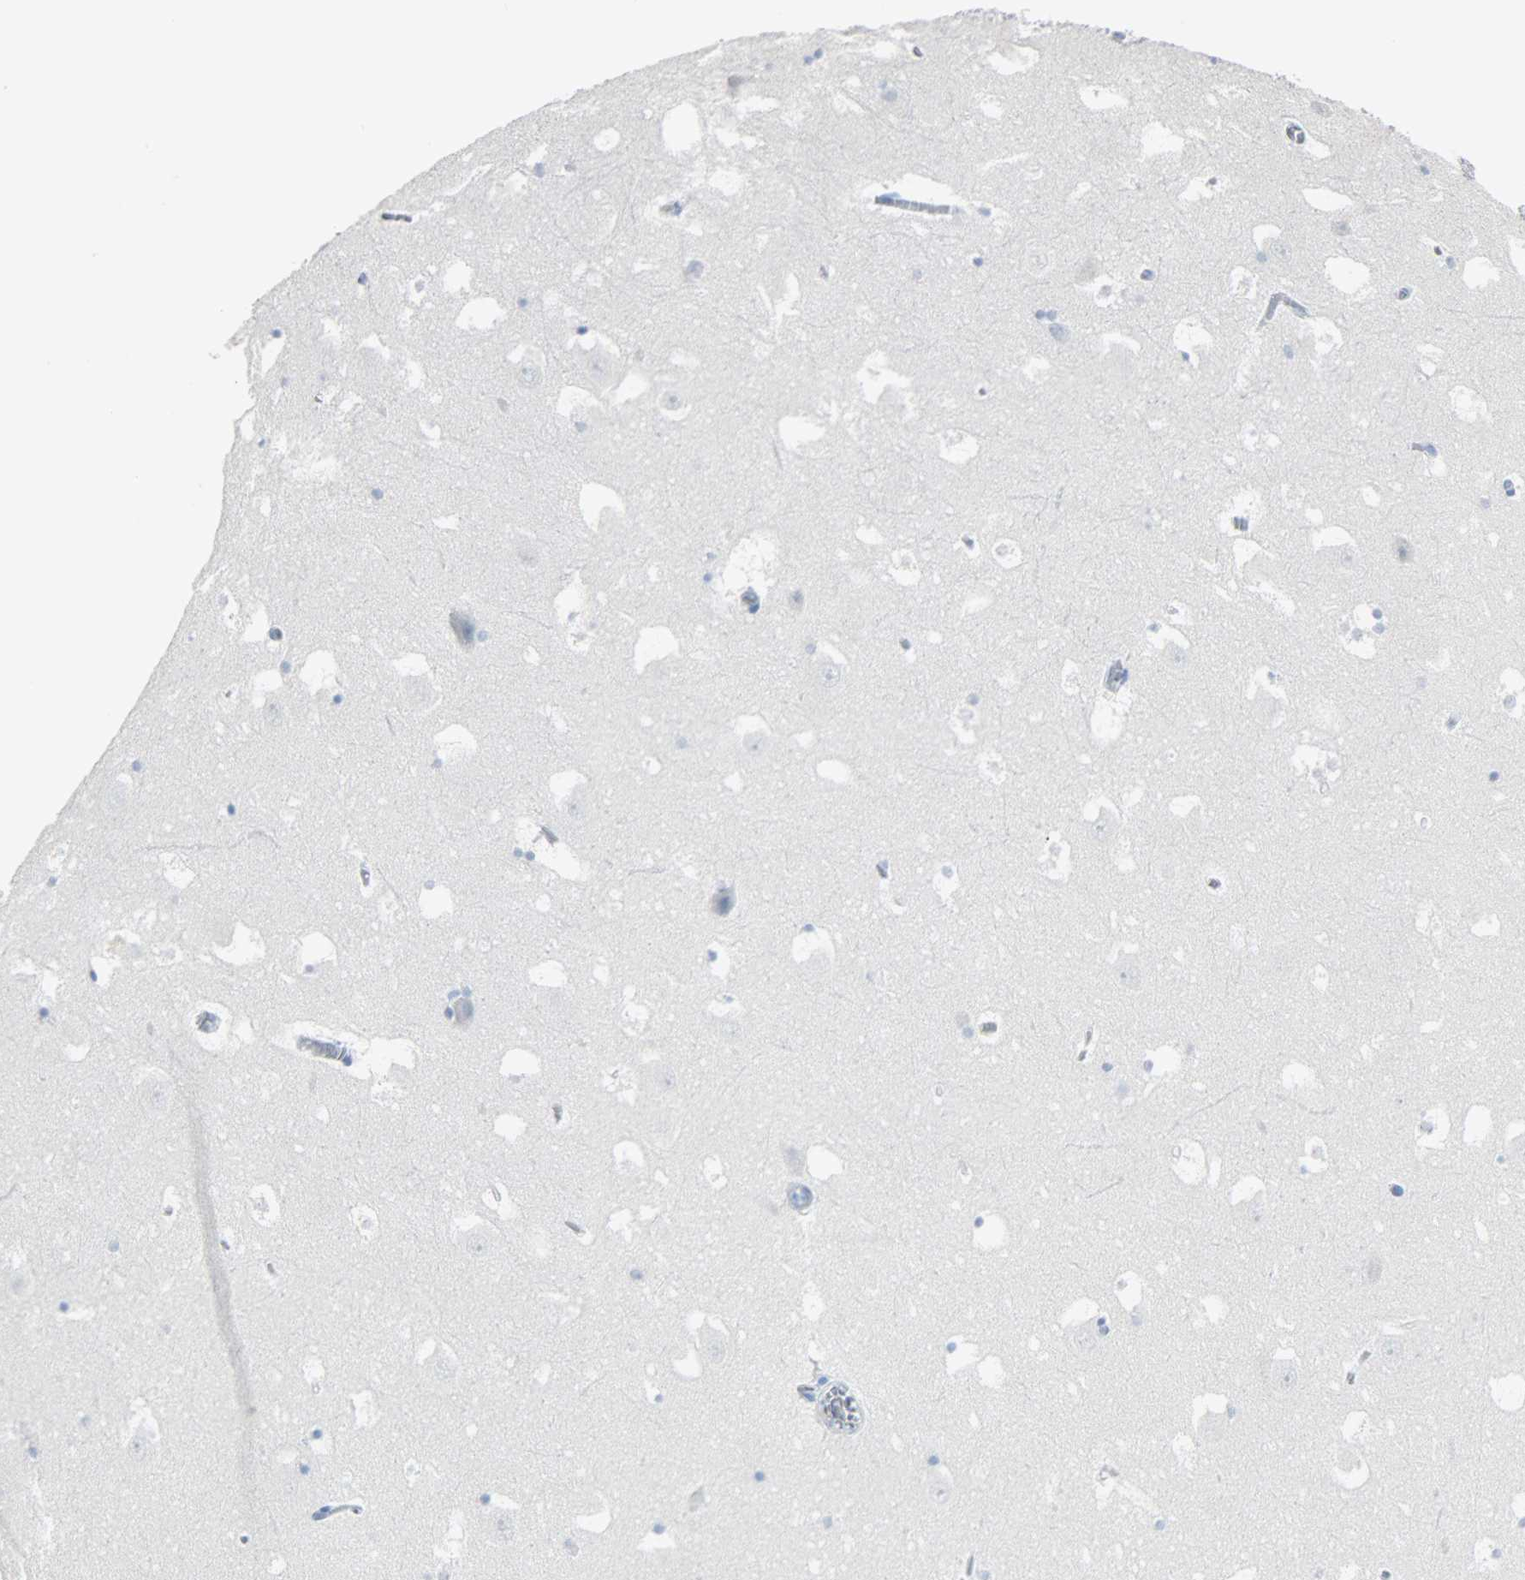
{"staining": {"intensity": "negative", "quantity": "none", "location": "none"}, "tissue": "hippocampus", "cell_type": "Glial cells", "image_type": "normal", "snomed": [{"axis": "morphology", "description": "Normal tissue, NOS"}, {"axis": "topography", "description": "Hippocampus"}], "caption": "Glial cells show no significant protein expression in benign hippocampus.", "gene": "HELLS", "patient": {"sex": "male", "age": 45}}